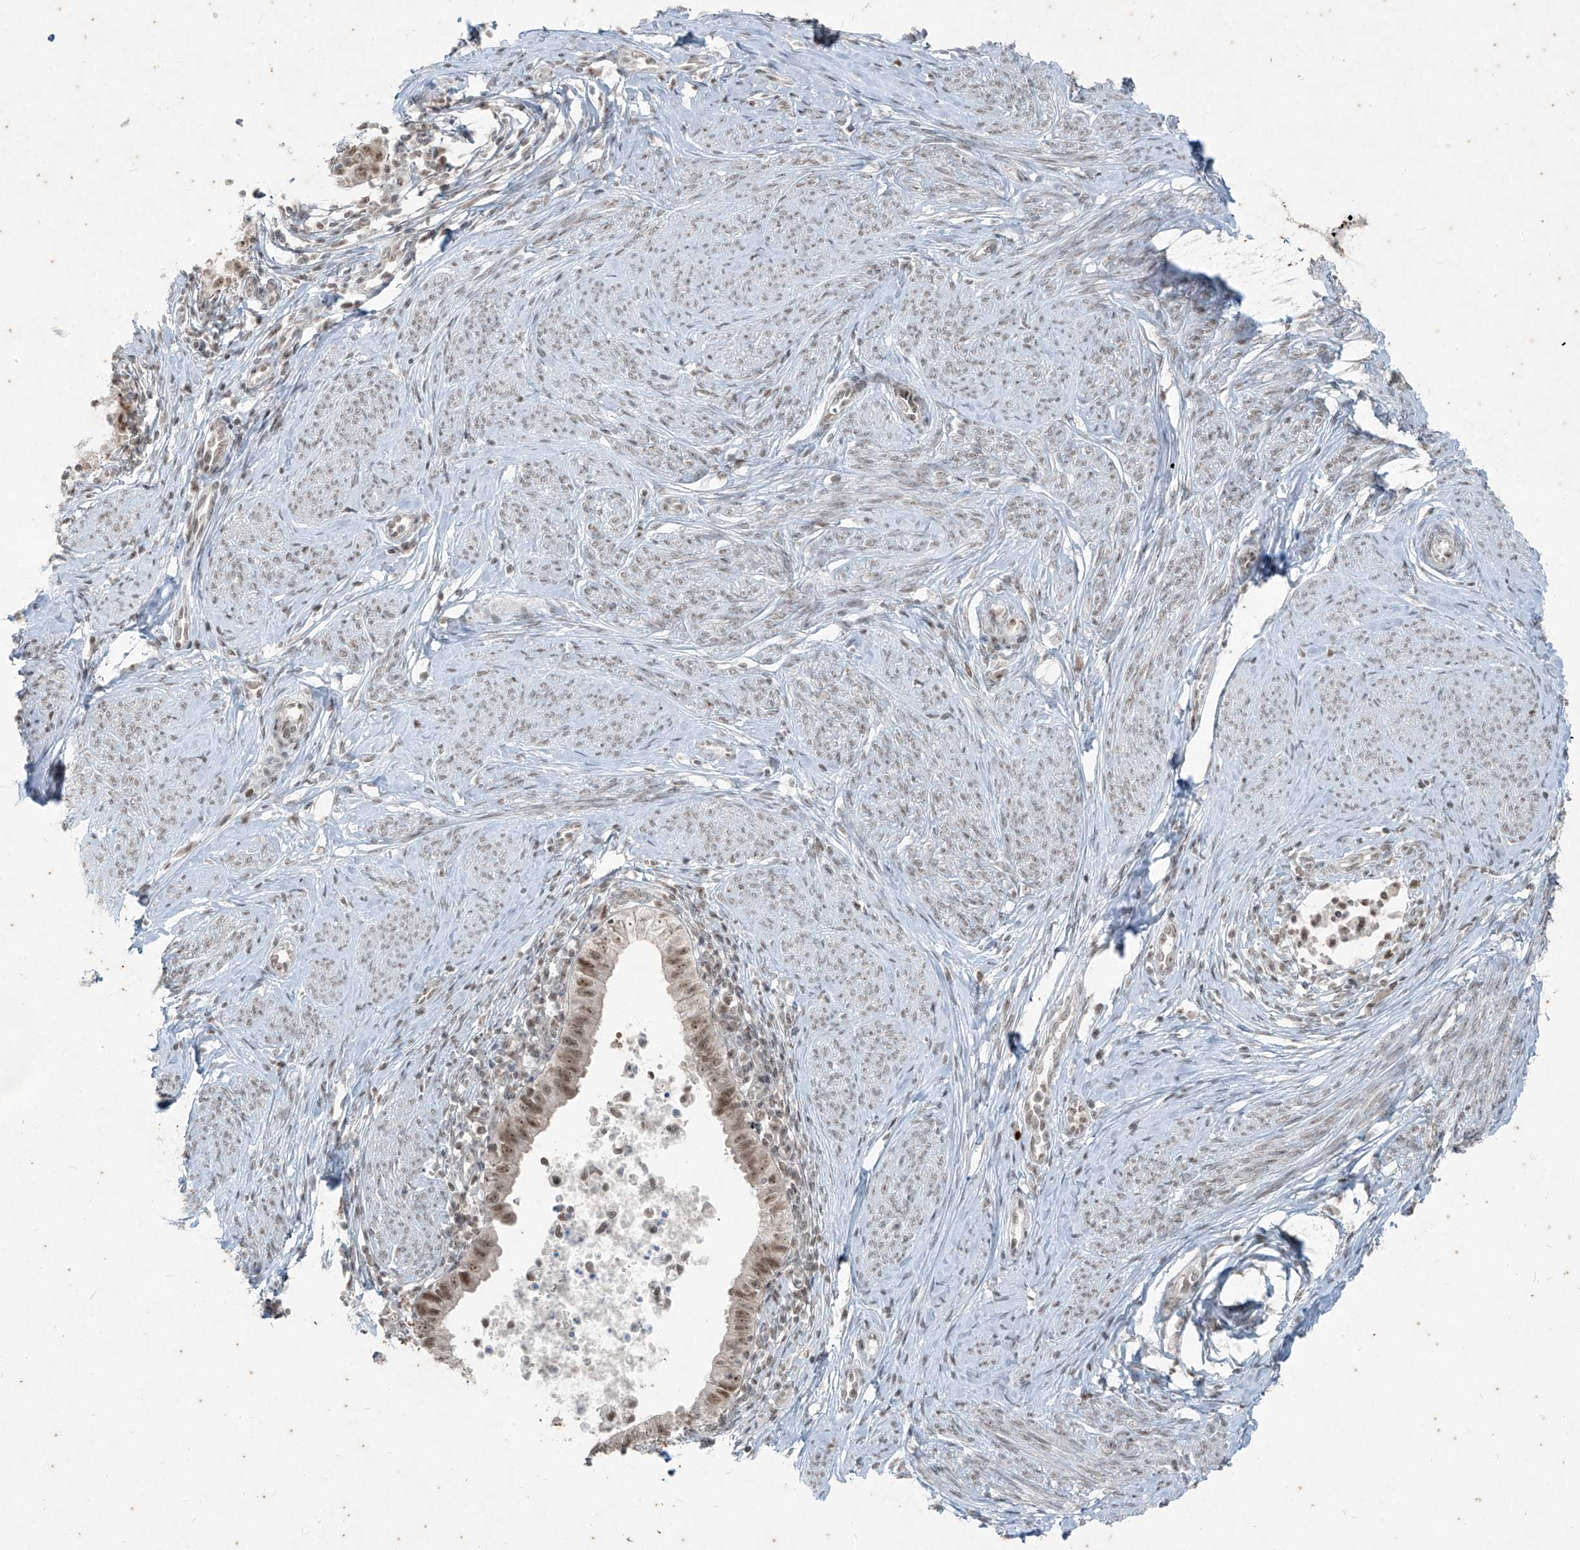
{"staining": {"intensity": "moderate", "quantity": ">75%", "location": "nuclear"}, "tissue": "cervical cancer", "cell_type": "Tumor cells", "image_type": "cancer", "snomed": [{"axis": "morphology", "description": "Adenocarcinoma, NOS"}, {"axis": "topography", "description": "Cervix"}], "caption": "Adenocarcinoma (cervical) stained for a protein displays moderate nuclear positivity in tumor cells. The staining was performed using DAB (3,3'-diaminobenzidine) to visualize the protein expression in brown, while the nuclei were stained in blue with hematoxylin (Magnification: 20x).", "gene": "ZNF354B", "patient": {"sex": "female", "age": 36}}